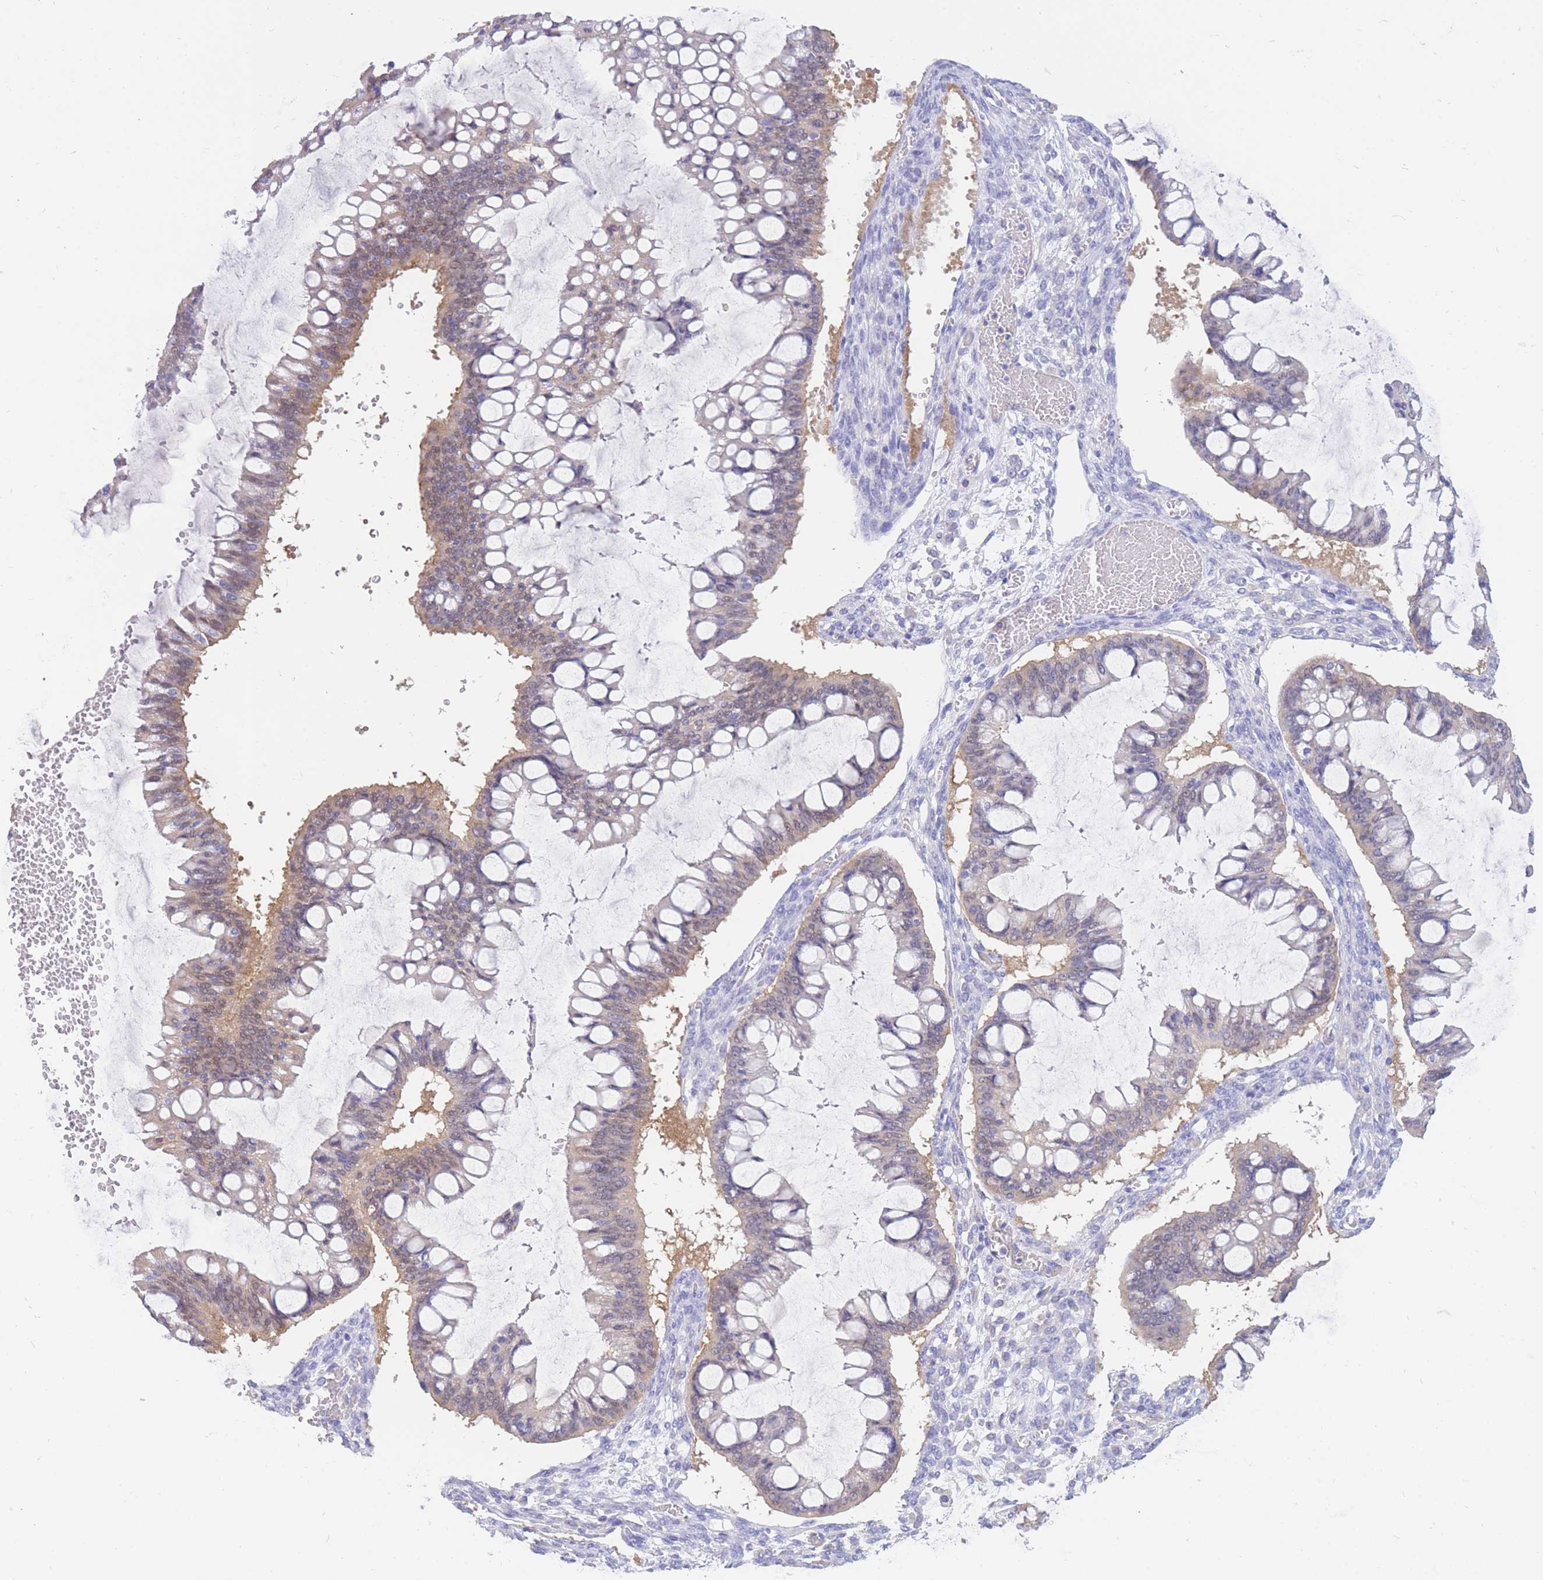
{"staining": {"intensity": "weak", "quantity": "<25%", "location": "cytoplasmic/membranous,nuclear"}, "tissue": "ovarian cancer", "cell_type": "Tumor cells", "image_type": "cancer", "snomed": [{"axis": "morphology", "description": "Cystadenocarcinoma, mucinous, NOS"}, {"axis": "topography", "description": "Ovary"}], "caption": "An immunohistochemistry photomicrograph of ovarian mucinous cystadenocarcinoma is shown. There is no staining in tumor cells of ovarian mucinous cystadenocarcinoma.", "gene": "SULT1A1", "patient": {"sex": "female", "age": 73}}